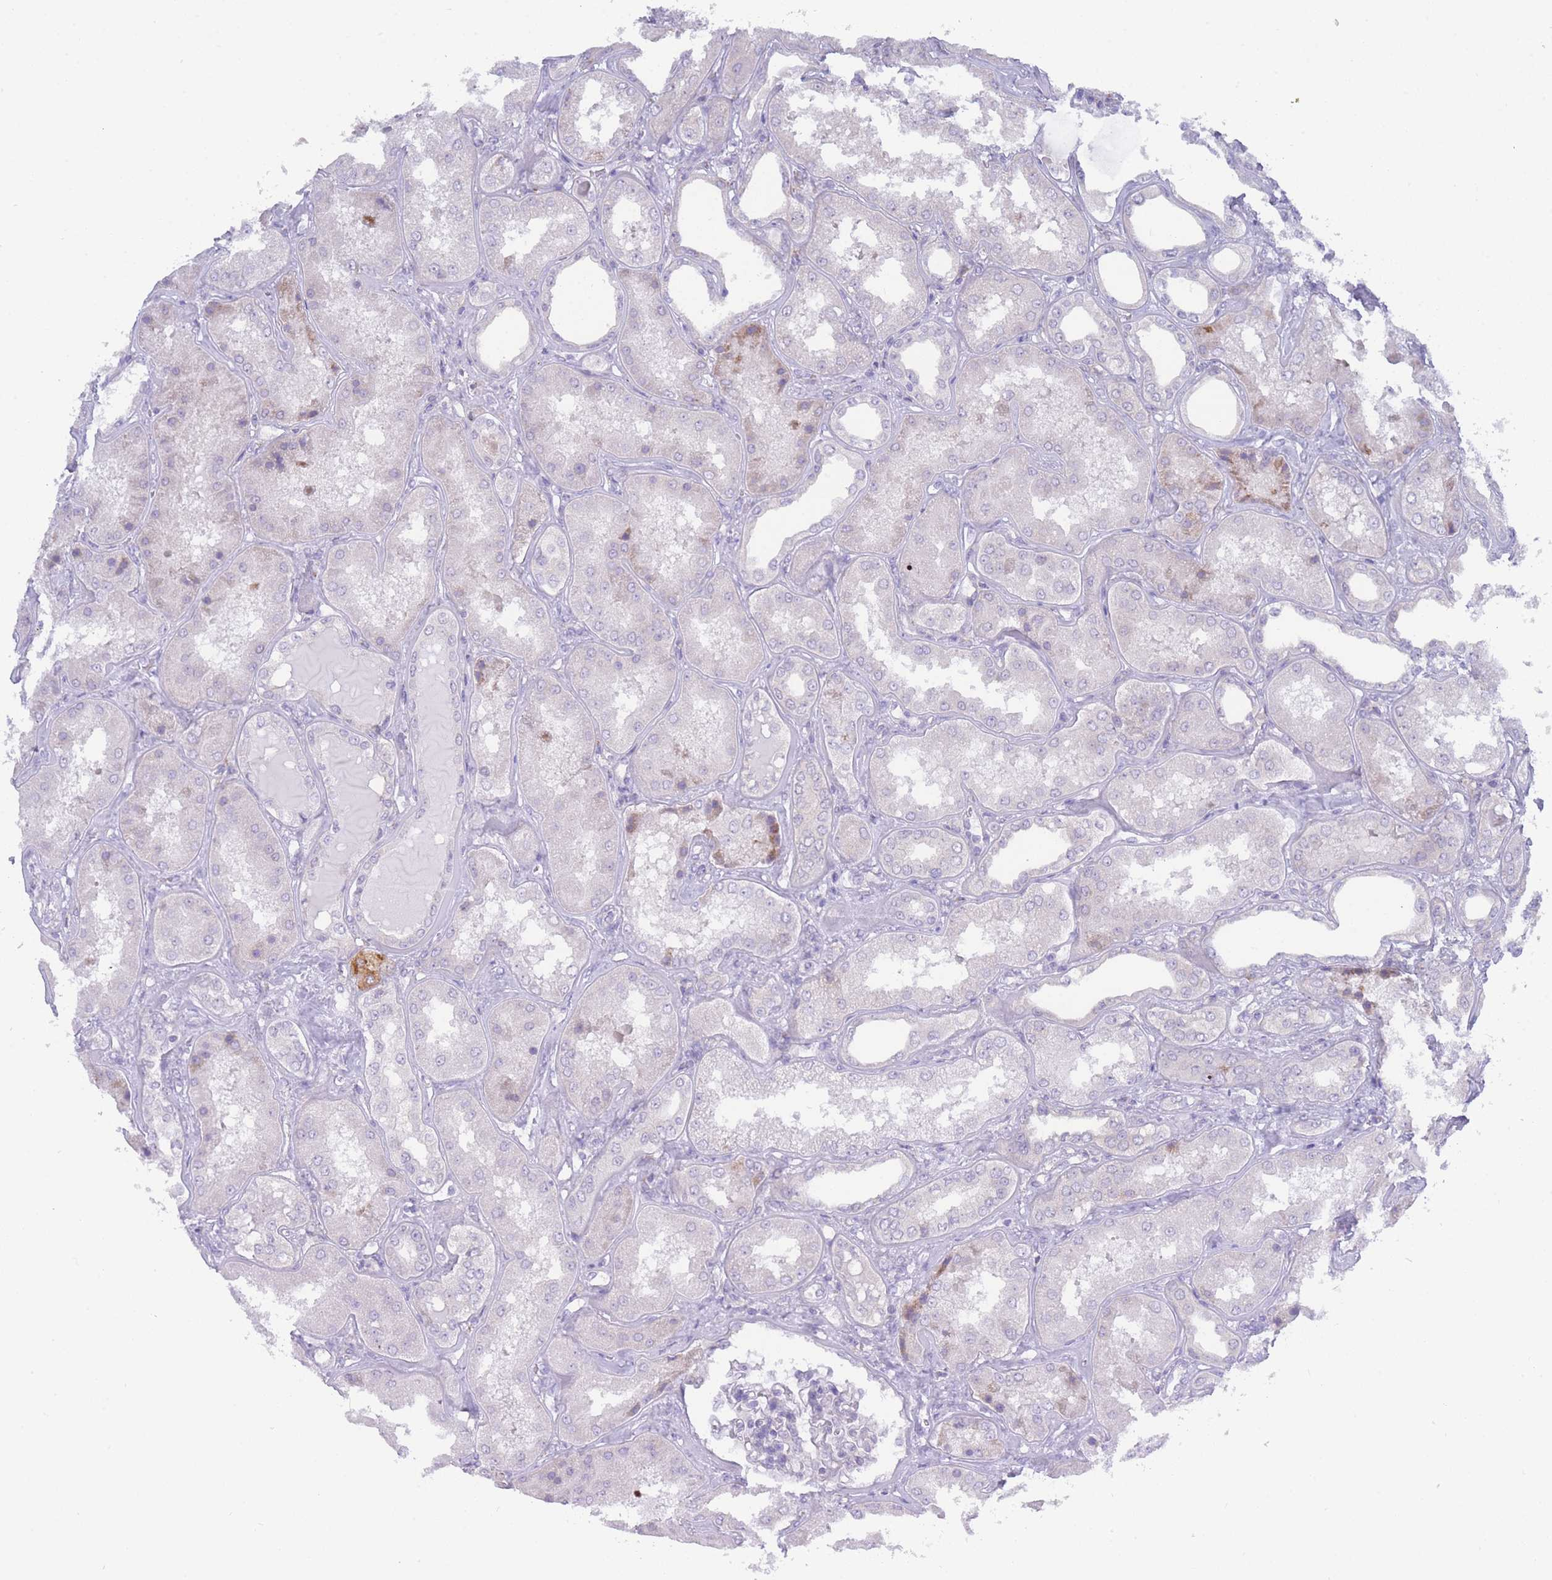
{"staining": {"intensity": "negative", "quantity": "none", "location": "none"}, "tissue": "kidney", "cell_type": "Cells in glomeruli", "image_type": "normal", "snomed": [{"axis": "morphology", "description": "Normal tissue, NOS"}, {"axis": "topography", "description": "Kidney"}], "caption": "High power microscopy histopathology image of an IHC micrograph of unremarkable kidney, revealing no significant expression in cells in glomeruli. (IHC, brightfield microscopy, high magnification).", "gene": "ZNF510", "patient": {"sex": "female", "age": 56}}